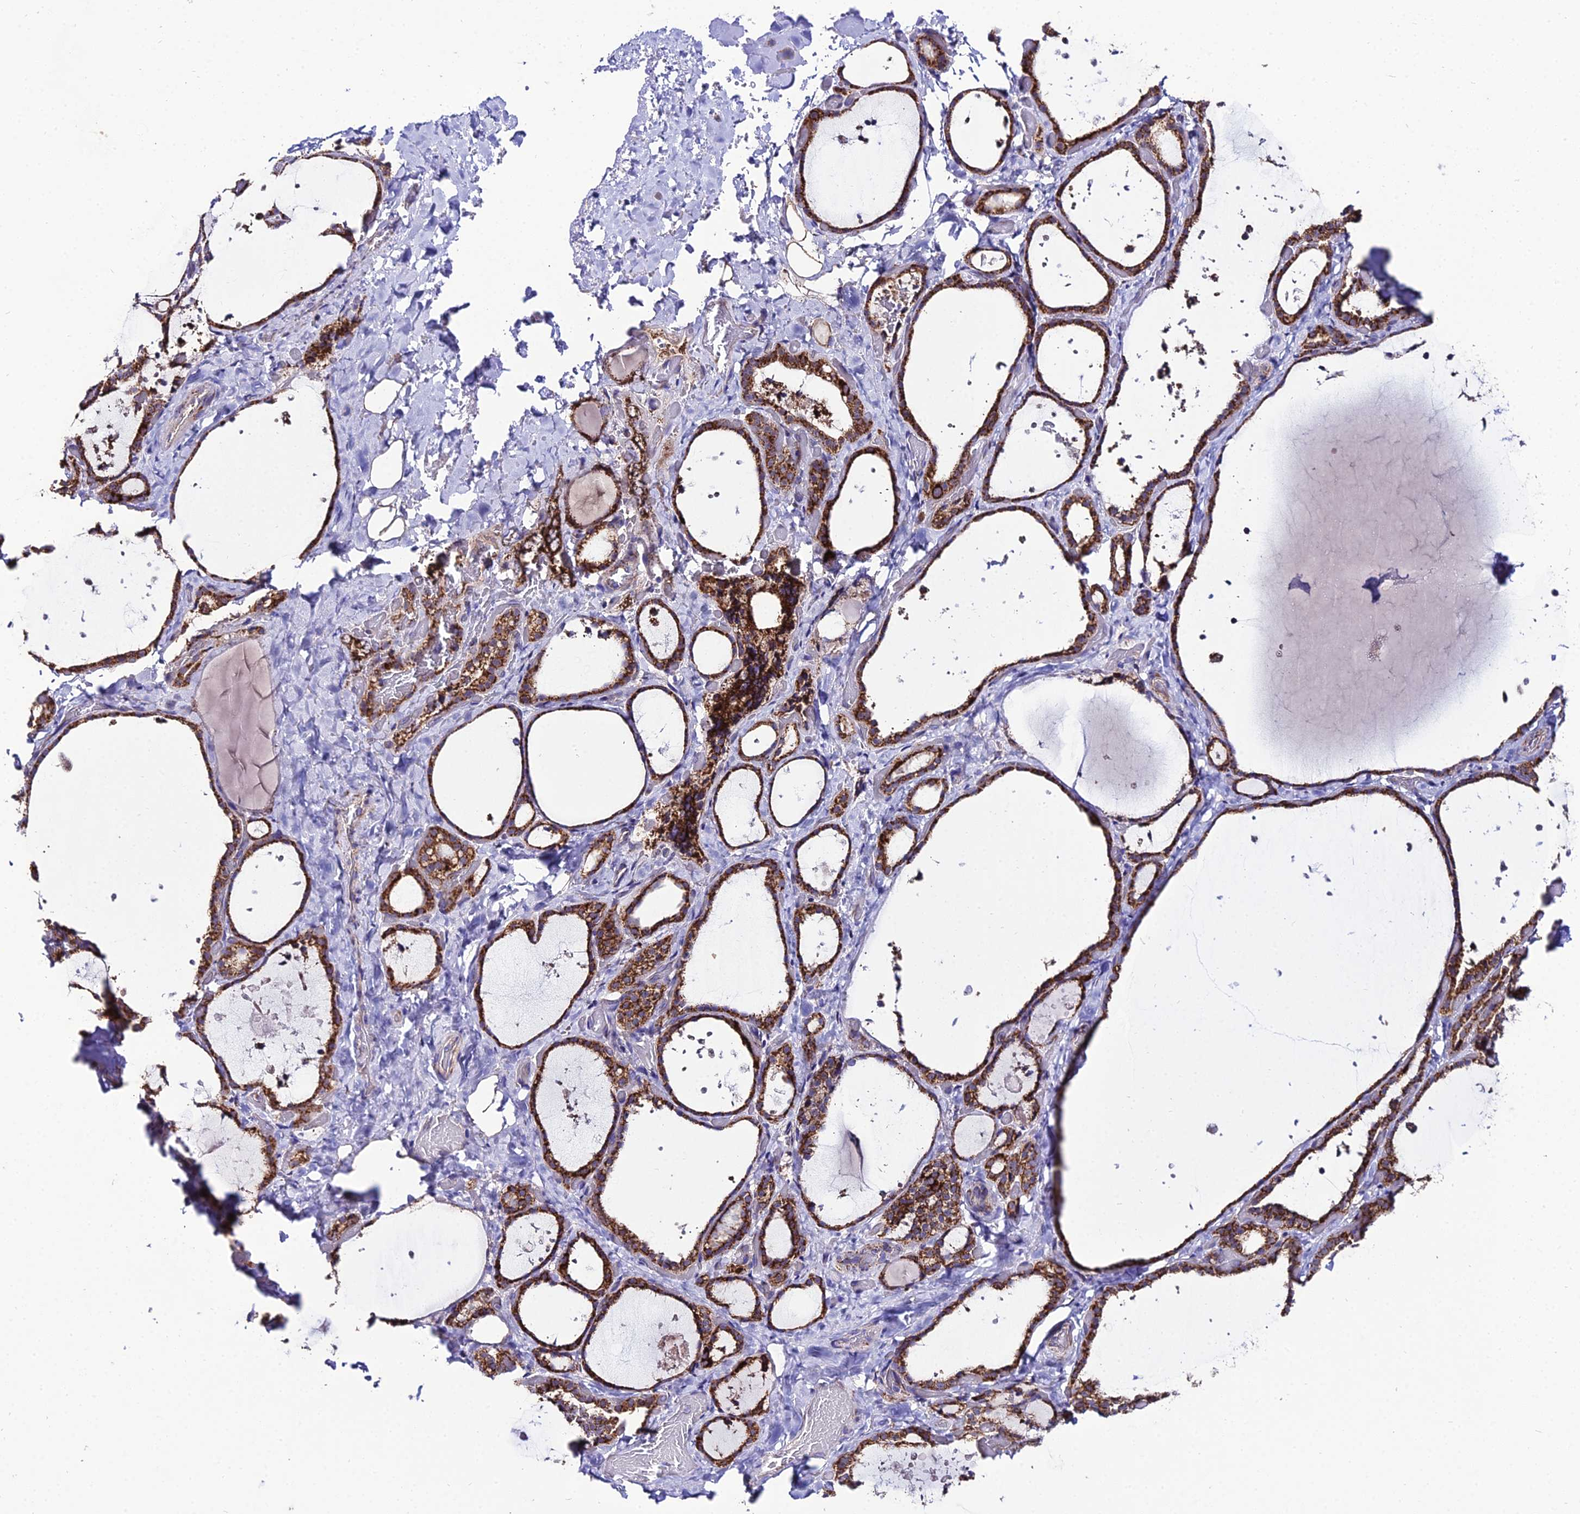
{"staining": {"intensity": "strong", "quantity": ">75%", "location": "cytoplasmic/membranous"}, "tissue": "thyroid gland", "cell_type": "Glandular cells", "image_type": "normal", "snomed": [{"axis": "morphology", "description": "Normal tissue, NOS"}, {"axis": "topography", "description": "Thyroid gland"}], "caption": "A high-resolution photomicrograph shows immunohistochemistry (IHC) staining of unremarkable thyroid gland, which demonstrates strong cytoplasmic/membranous staining in approximately >75% of glandular cells. The protein of interest is stained brown, and the nuclei are stained in blue (DAB IHC with brightfield microscopy, high magnification).", "gene": "PSMD2", "patient": {"sex": "female", "age": 44}}